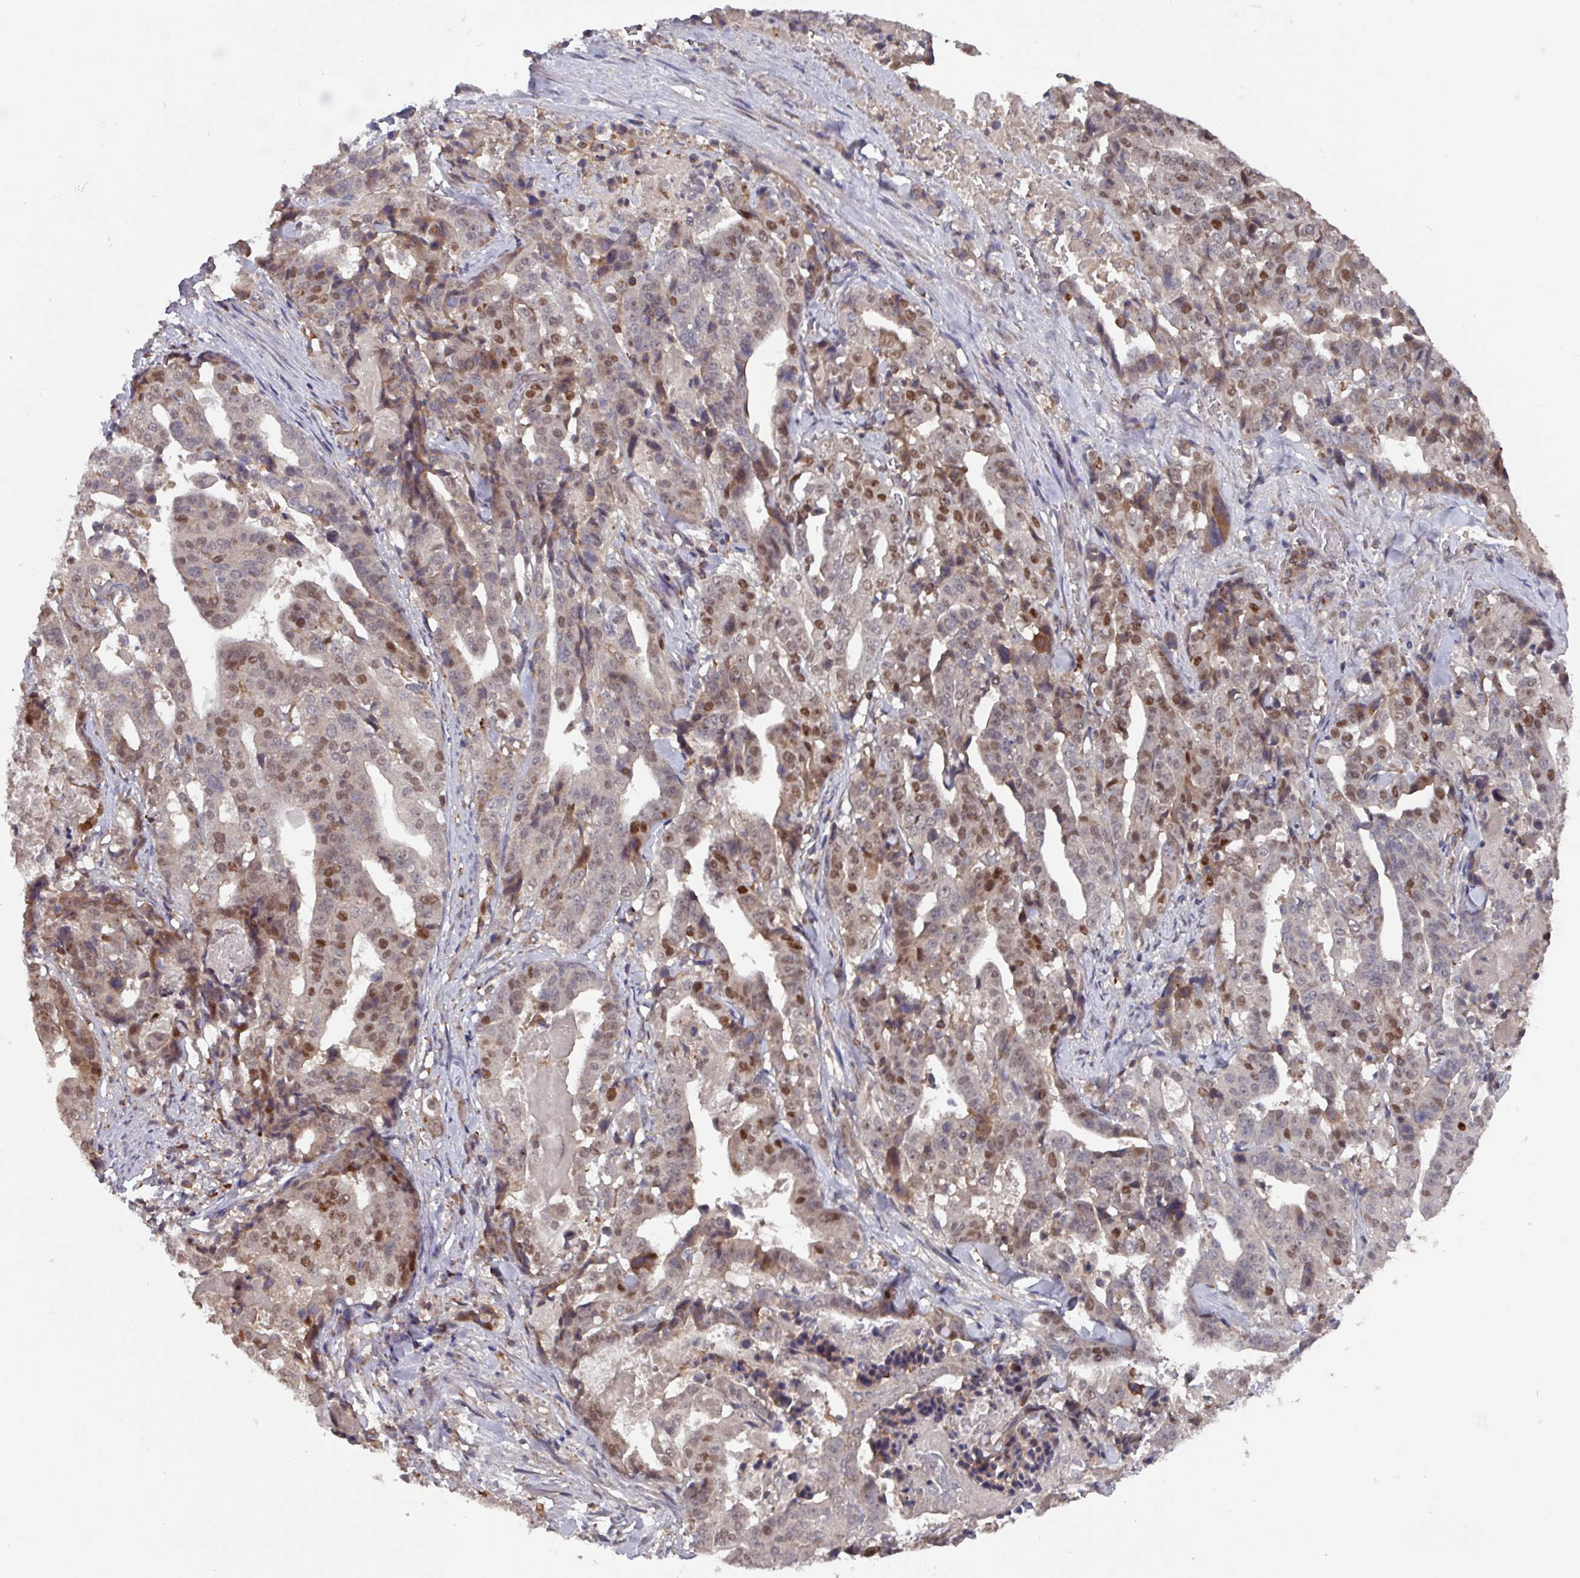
{"staining": {"intensity": "moderate", "quantity": ">75%", "location": "nuclear"}, "tissue": "stomach cancer", "cell_type": "Tumor cells", "image_type": "cancer", "snomed": [{"axis": "morphology", "description": "Adenocarcinoma, NOS"}, {"axis": "topography", "description": "Stomach"}], "caption": "Adenocarcinoma (stomach) was stained to show a protein in brown. There is medium levels of moderate nuclear staining in approximately >75% of tumor cells. Ihc stains the protein in brown and the nuclei are stained blue.", "gene": "PRRX1", "patient": {"sex": "male", "age": 48}}